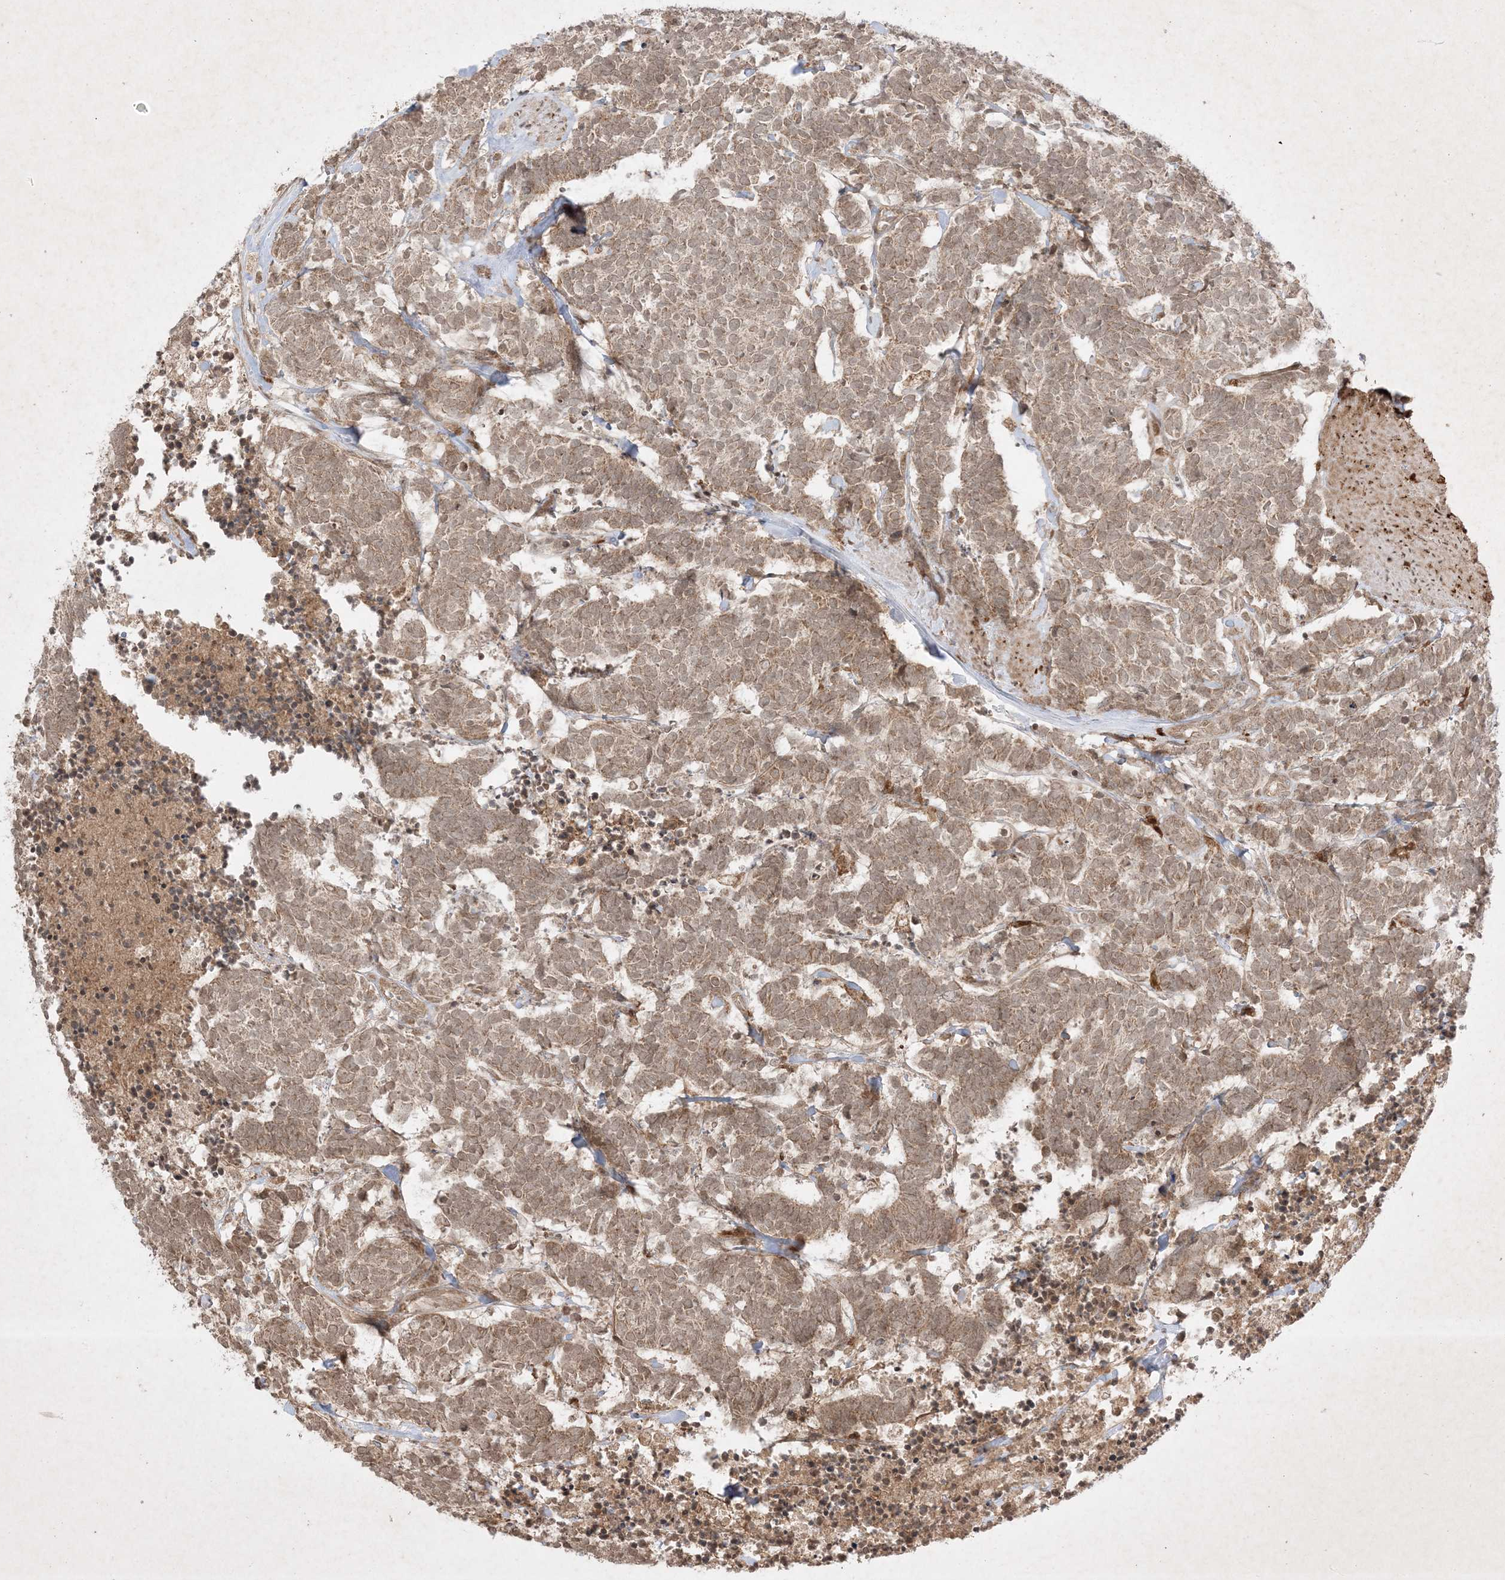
{"staining": {"intensity": "weak", "quantity": ">75%", "location": "cytoplasmic/membranous"}, "tissue": "carcinoid", "cell_type": "Tumor cells", "image_type": "cancer", "snomed": [{"axis": "morphology", "description": "Carcinoma, NOS"}, {"axis": "morphology", "description": "Carcinoid, malignant, NOS"}, {"axis": "topography", "description": "Urinary bladder"}], "caption": "A high-resolution histopathology image shows IHC staining of carcinoid, which displays weak cytoplasmic/membranous expression in about >75% of tumor cells. The protein of interest is shown in brown color, while the nuclei are stained blue.", "gene": "PTK6", "patient": {"sex": "male", "age": 57}}